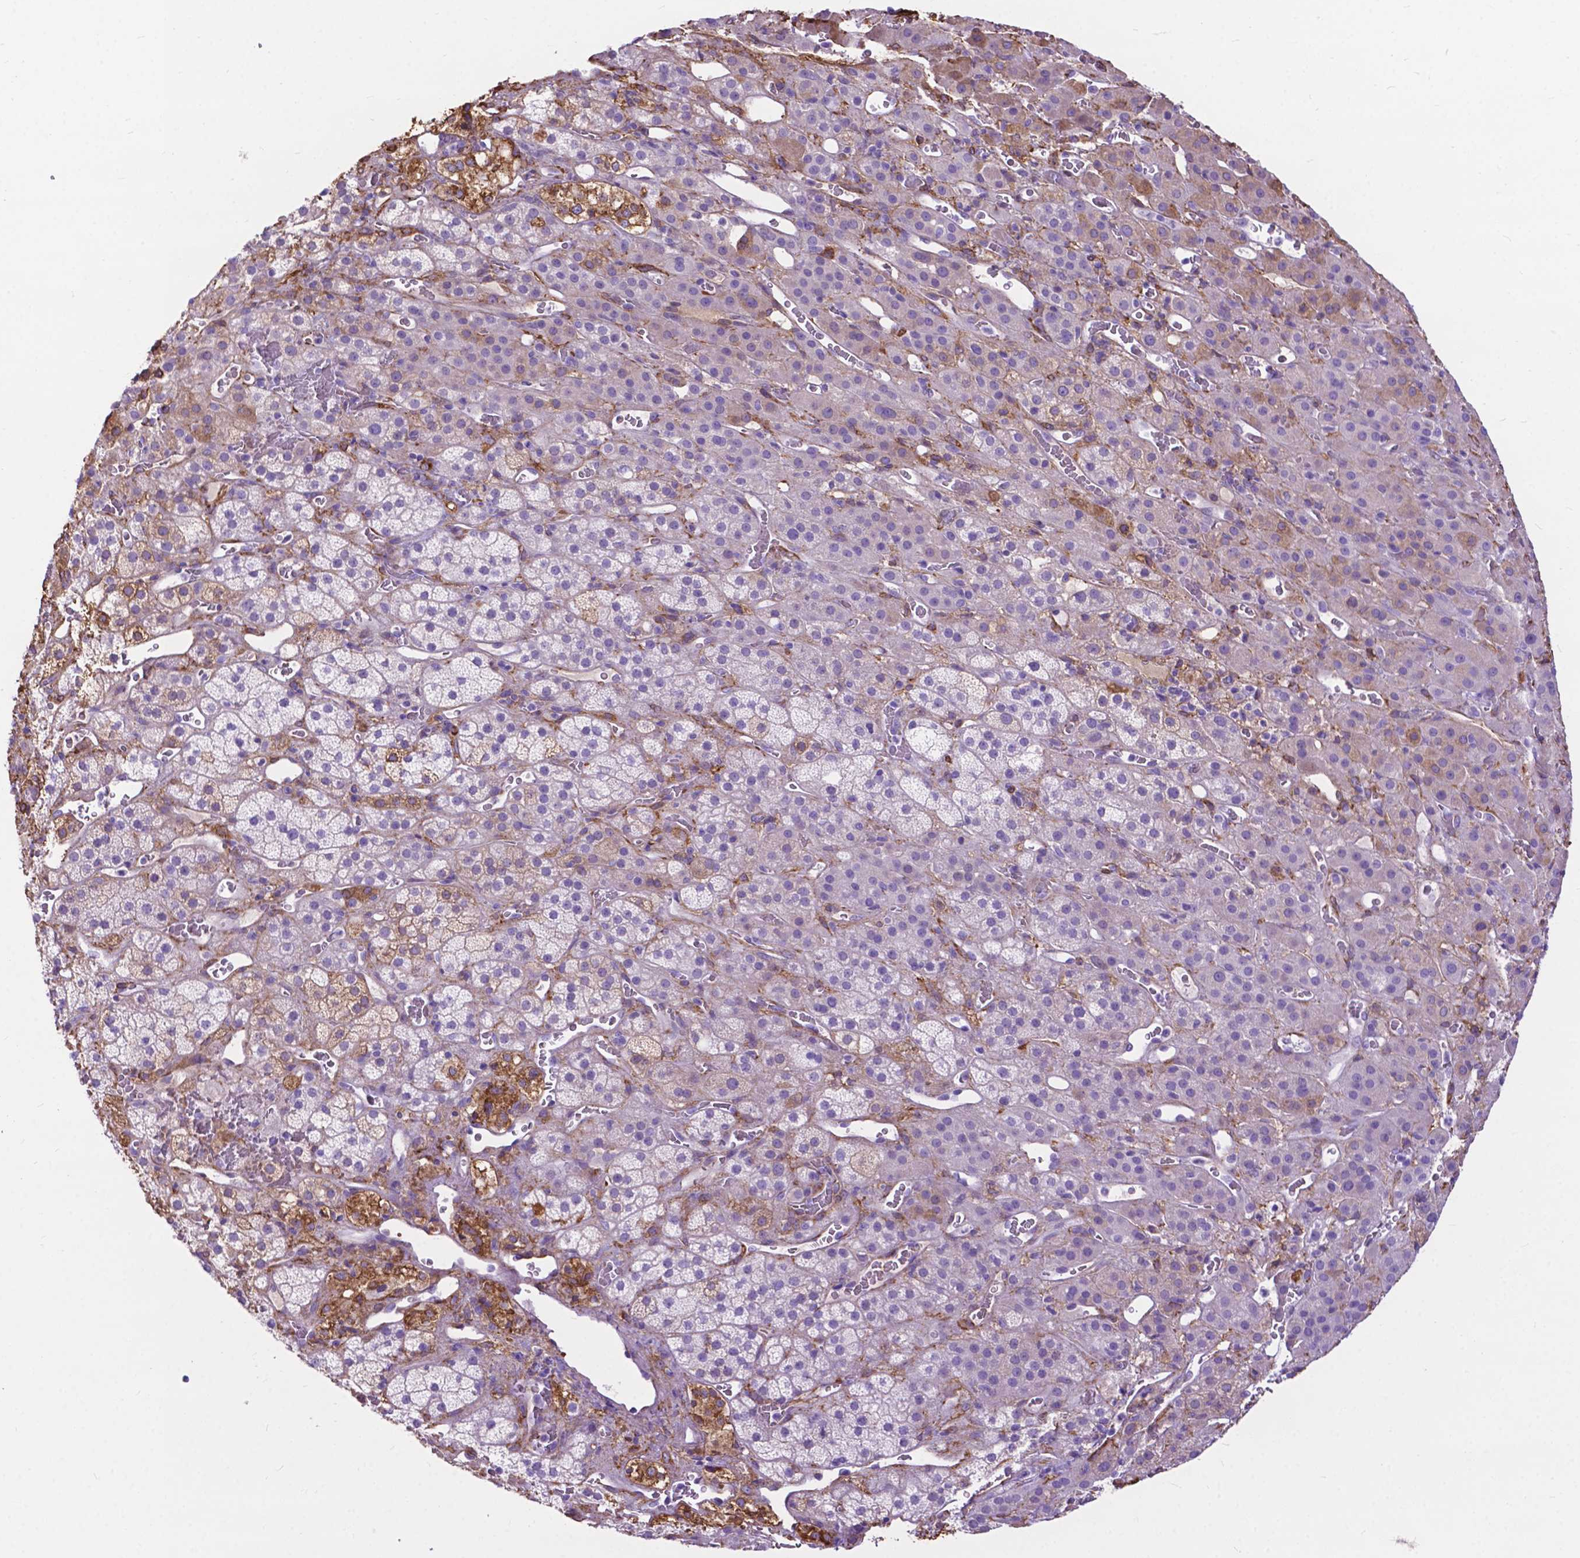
{"staining": {"intensity": "negative", "quantity": "none", "location": "none"}, "tissue": "adrenal gland", "cell_type": "Glandular cells", "image_type": "normal", "snomed": [{"axis": "morphology", "description": "Normal tissue, NOS"}, {"axis": "topography", "description": "Adrenal gland"}], "caption": "Glandular cells are negative for brown protein staining in unremarkable adrenal gland.", "gene": "PCDHA12", "patient": {"sex": "male", "age": 57}}